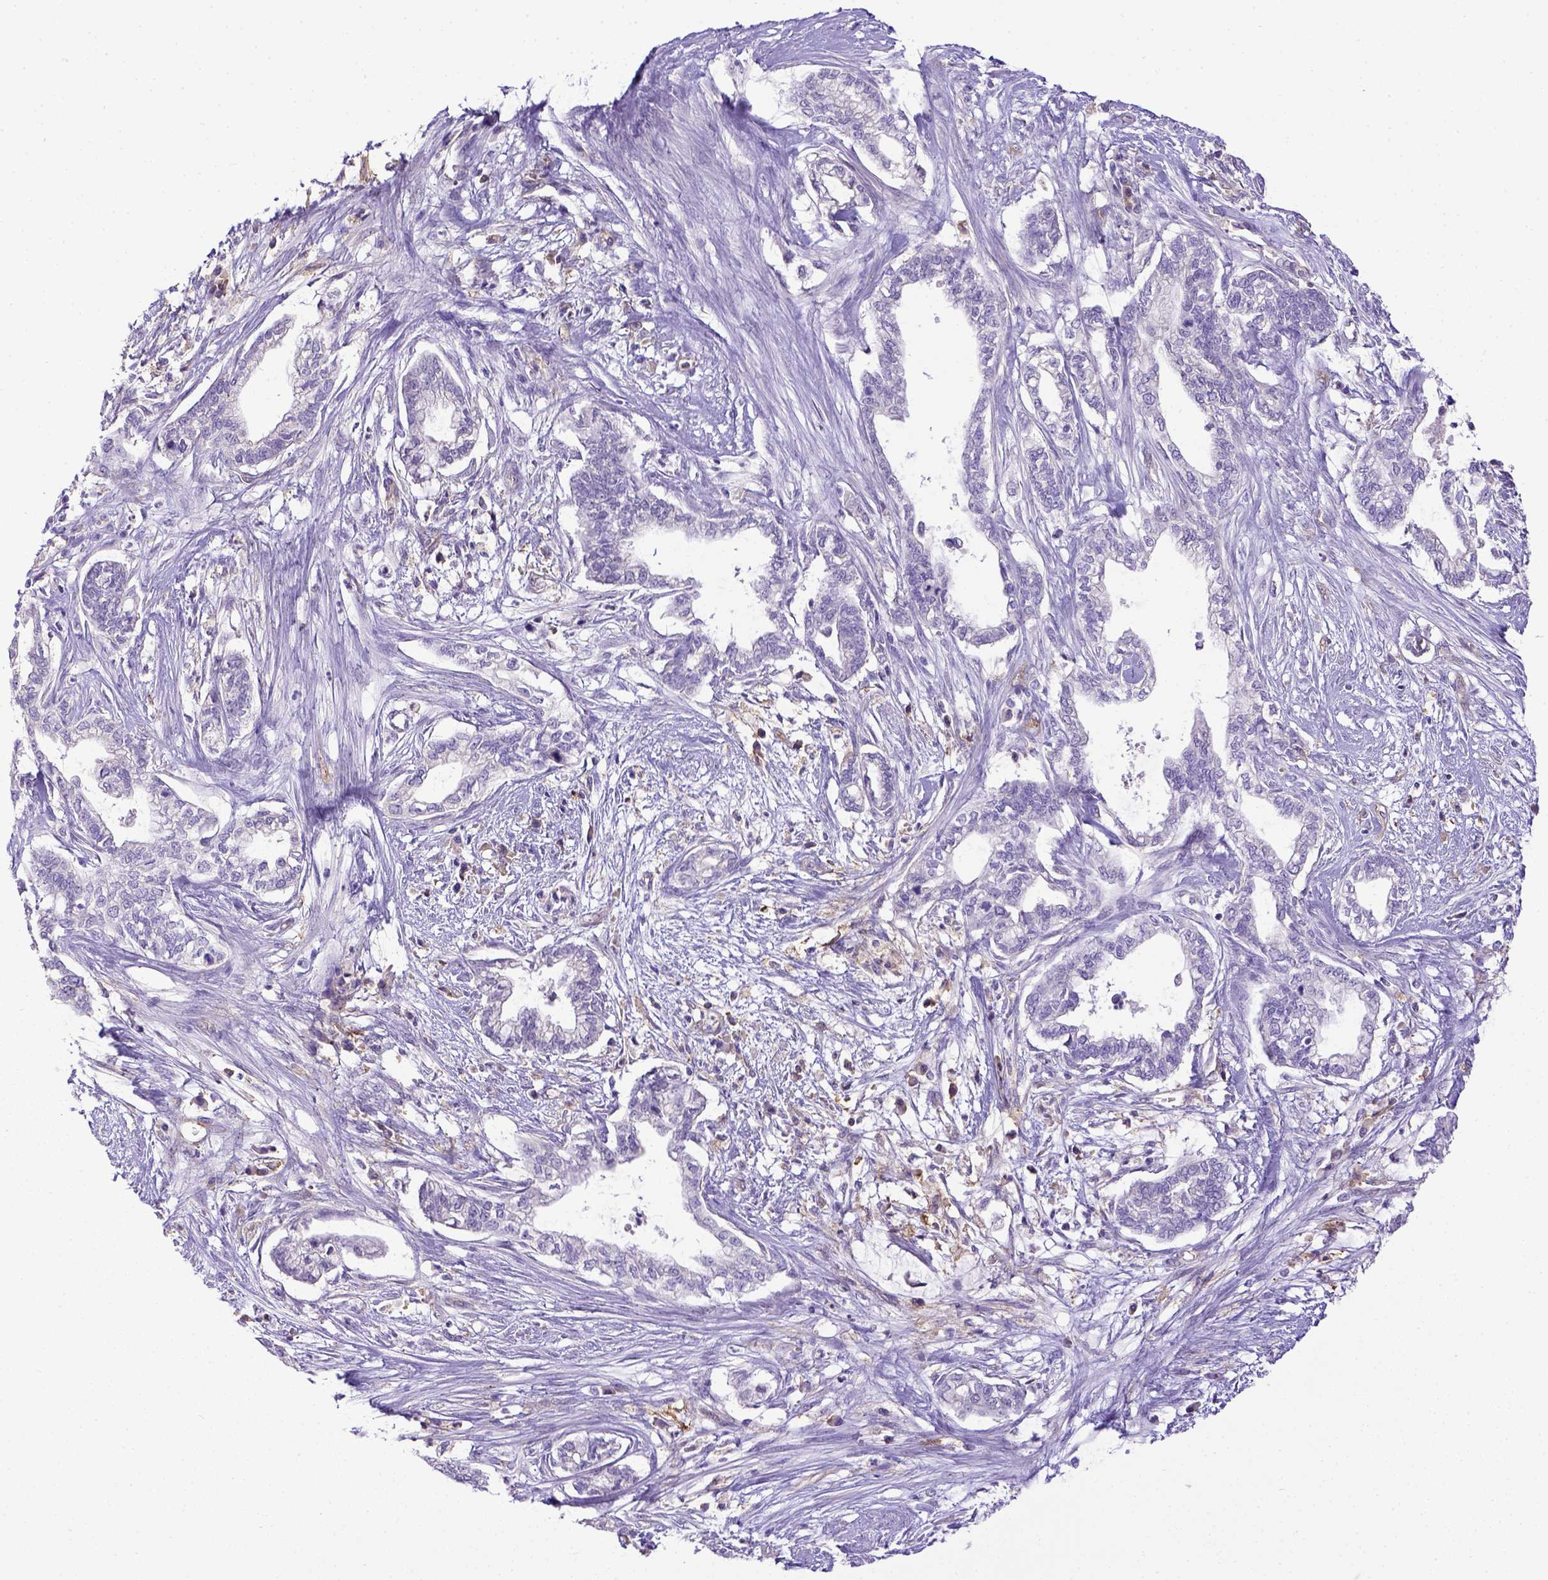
{"staining": {"intensity": "negative", "quantity": "none", "location": "none"}, "tissue": "cervical cancer", "cell_type": "Tumor cells", "image_type": "cancer", "snomed": [{"axis": "morphology", "description": "Adenocarcinoma, NOS"}, {"axis": "topography", "description": "Cervix"}], "caption": "DAB (3,3'-diaminobenzidine) immunohistochemical staining of human cervical cancer (adenocarcinoma) reveals no significant positivity in tumor cells.", "gene": "CD40", "patient": {"sex": "female", "age": 62}}